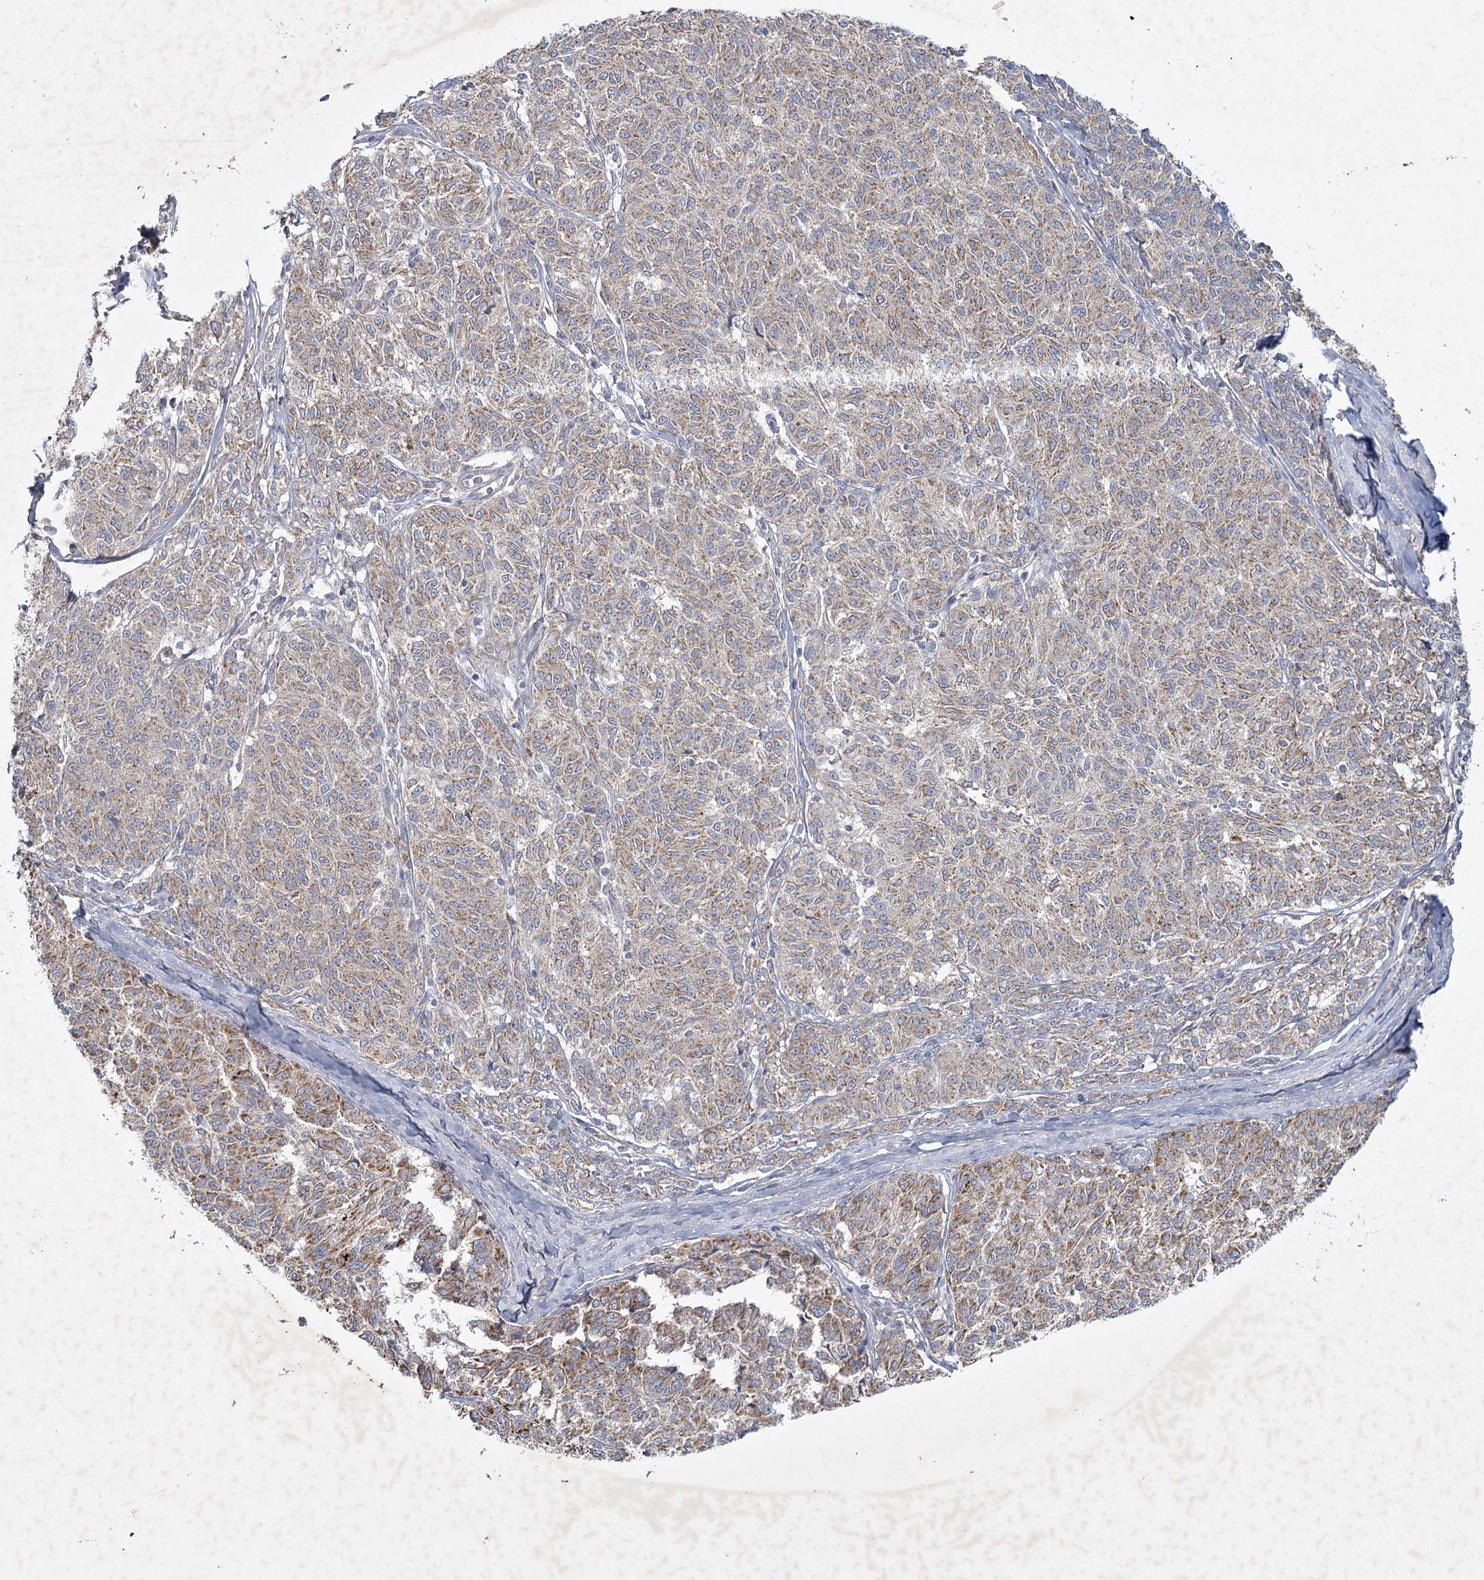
{"staining": {"intensity": "moderate", "quantity": ">75%", "location": "cytoplasmic/membranous"}, "tissue": "melanoma", "cell_type": "Tumor cells", "image_type": "cancer", "snomed": [{"axis": "morphology", "description": "Malignant melanoma, NOS"}, {"axis": "topography", "description": "Skin"}], "caption": "High-magnification brightfield microscopy of melanoma stained with DAB (3,3'-diaminobenzidine) (brown) and counterstained with hematoxylin (blue). tumor cells exhibit moderate cytoplasmic/membranous positivity is identified in about>75% of cells. The staining is performed using DAB brown chromogen to label protein expression. The nuclei are counter-stained blue using hematoxylin.", "gene": "MRPL44", "patient": {"sex": "female", "age": 72}}